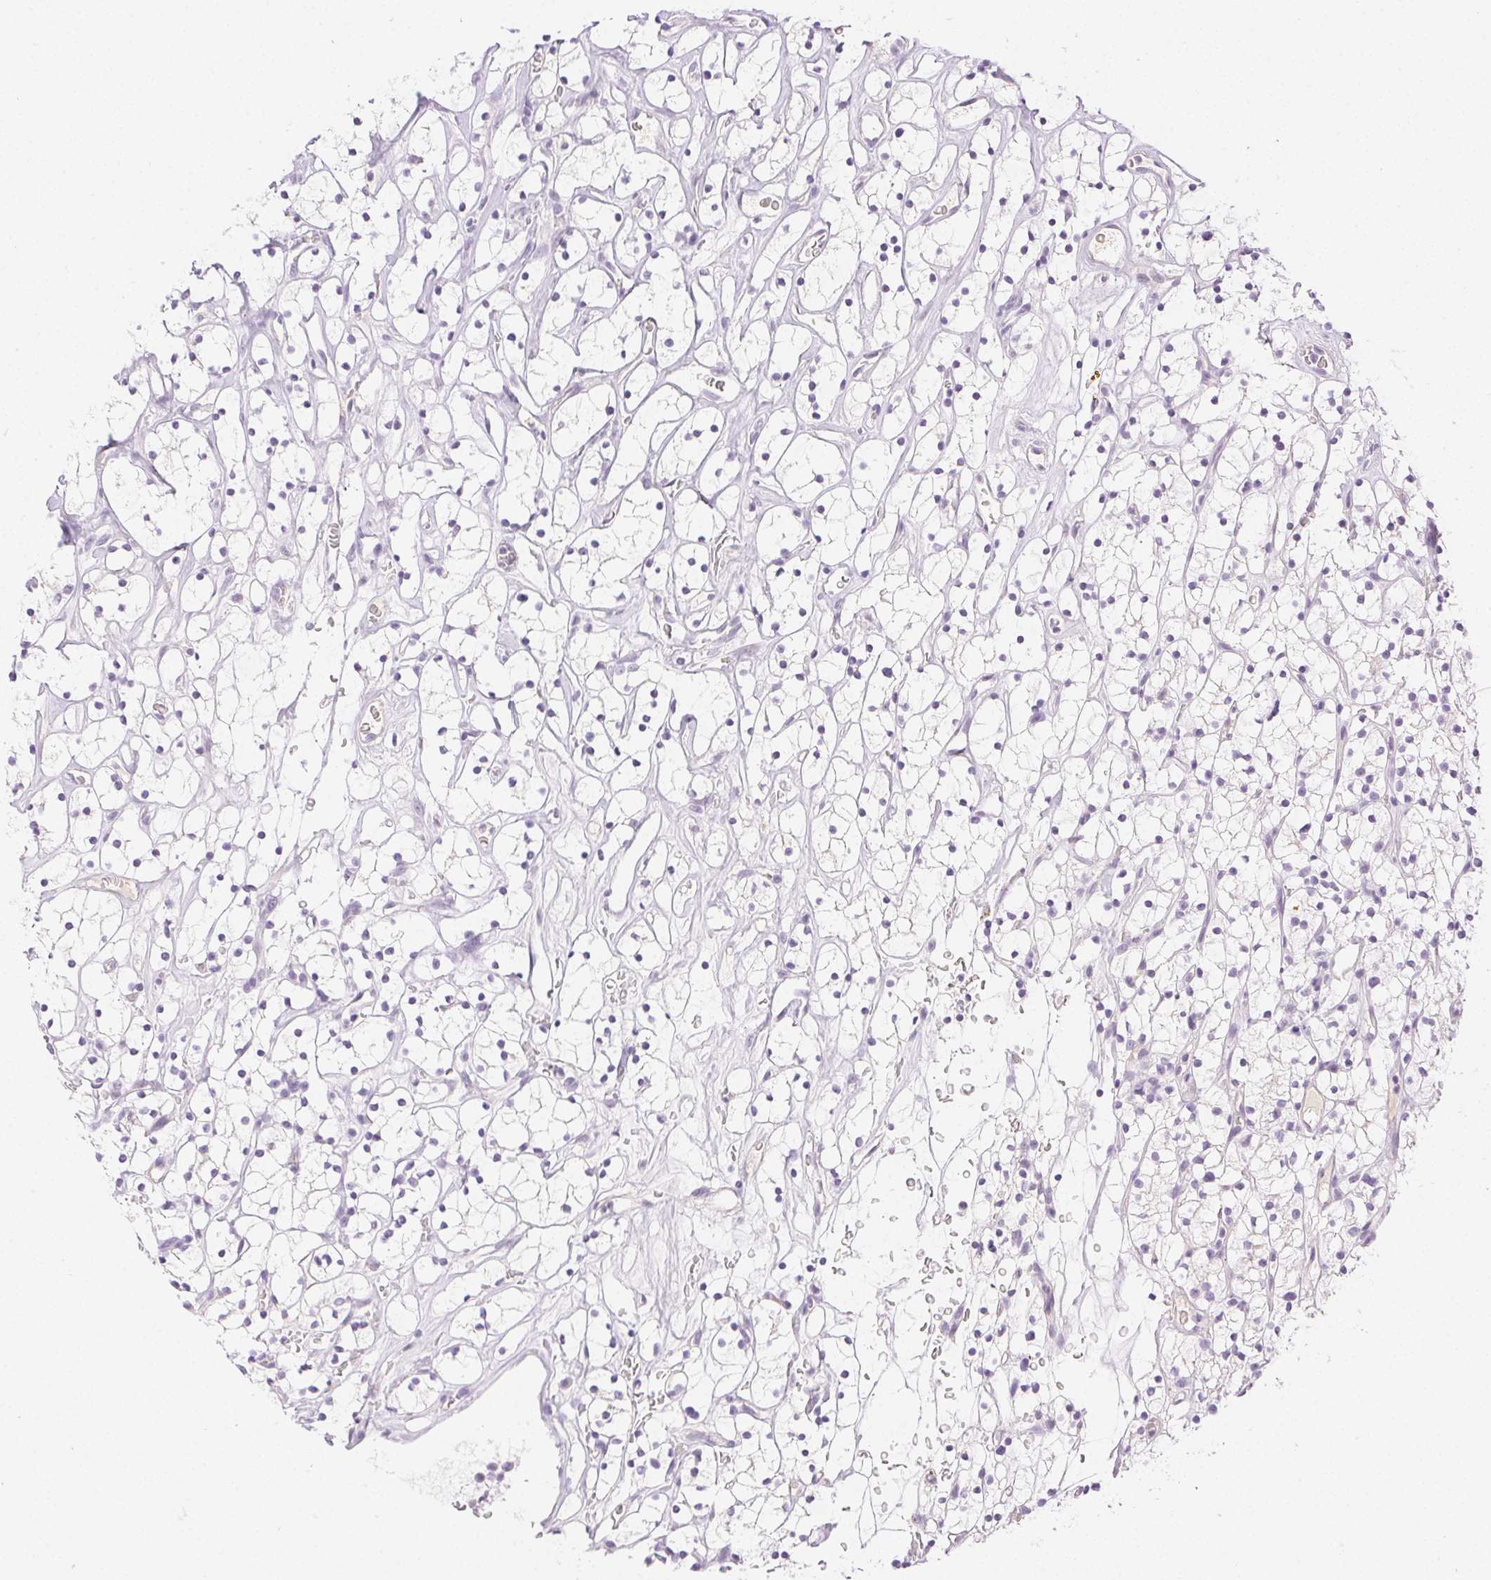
{"staining": {"intensity": "negative", "quantity": "none", "location": "none"}, "tissue": "renal cancer", "cell_type": "Tumor cells", "image_type": "cancer", "snomed": [{"axis": "morphology", "description": "Adenocarcinoma, NOS"}, {"axis": "topography", "description": "Kidney"}], "caption": "An immunohistochemistry (IHC) image of renal cancer (adenocarcinoma) is shown. There is no staining in tumor cells of renal cancer (adenocarcinoma).", "gene": "SPACA4", "patient": {"sex": "female", "age": 64}}